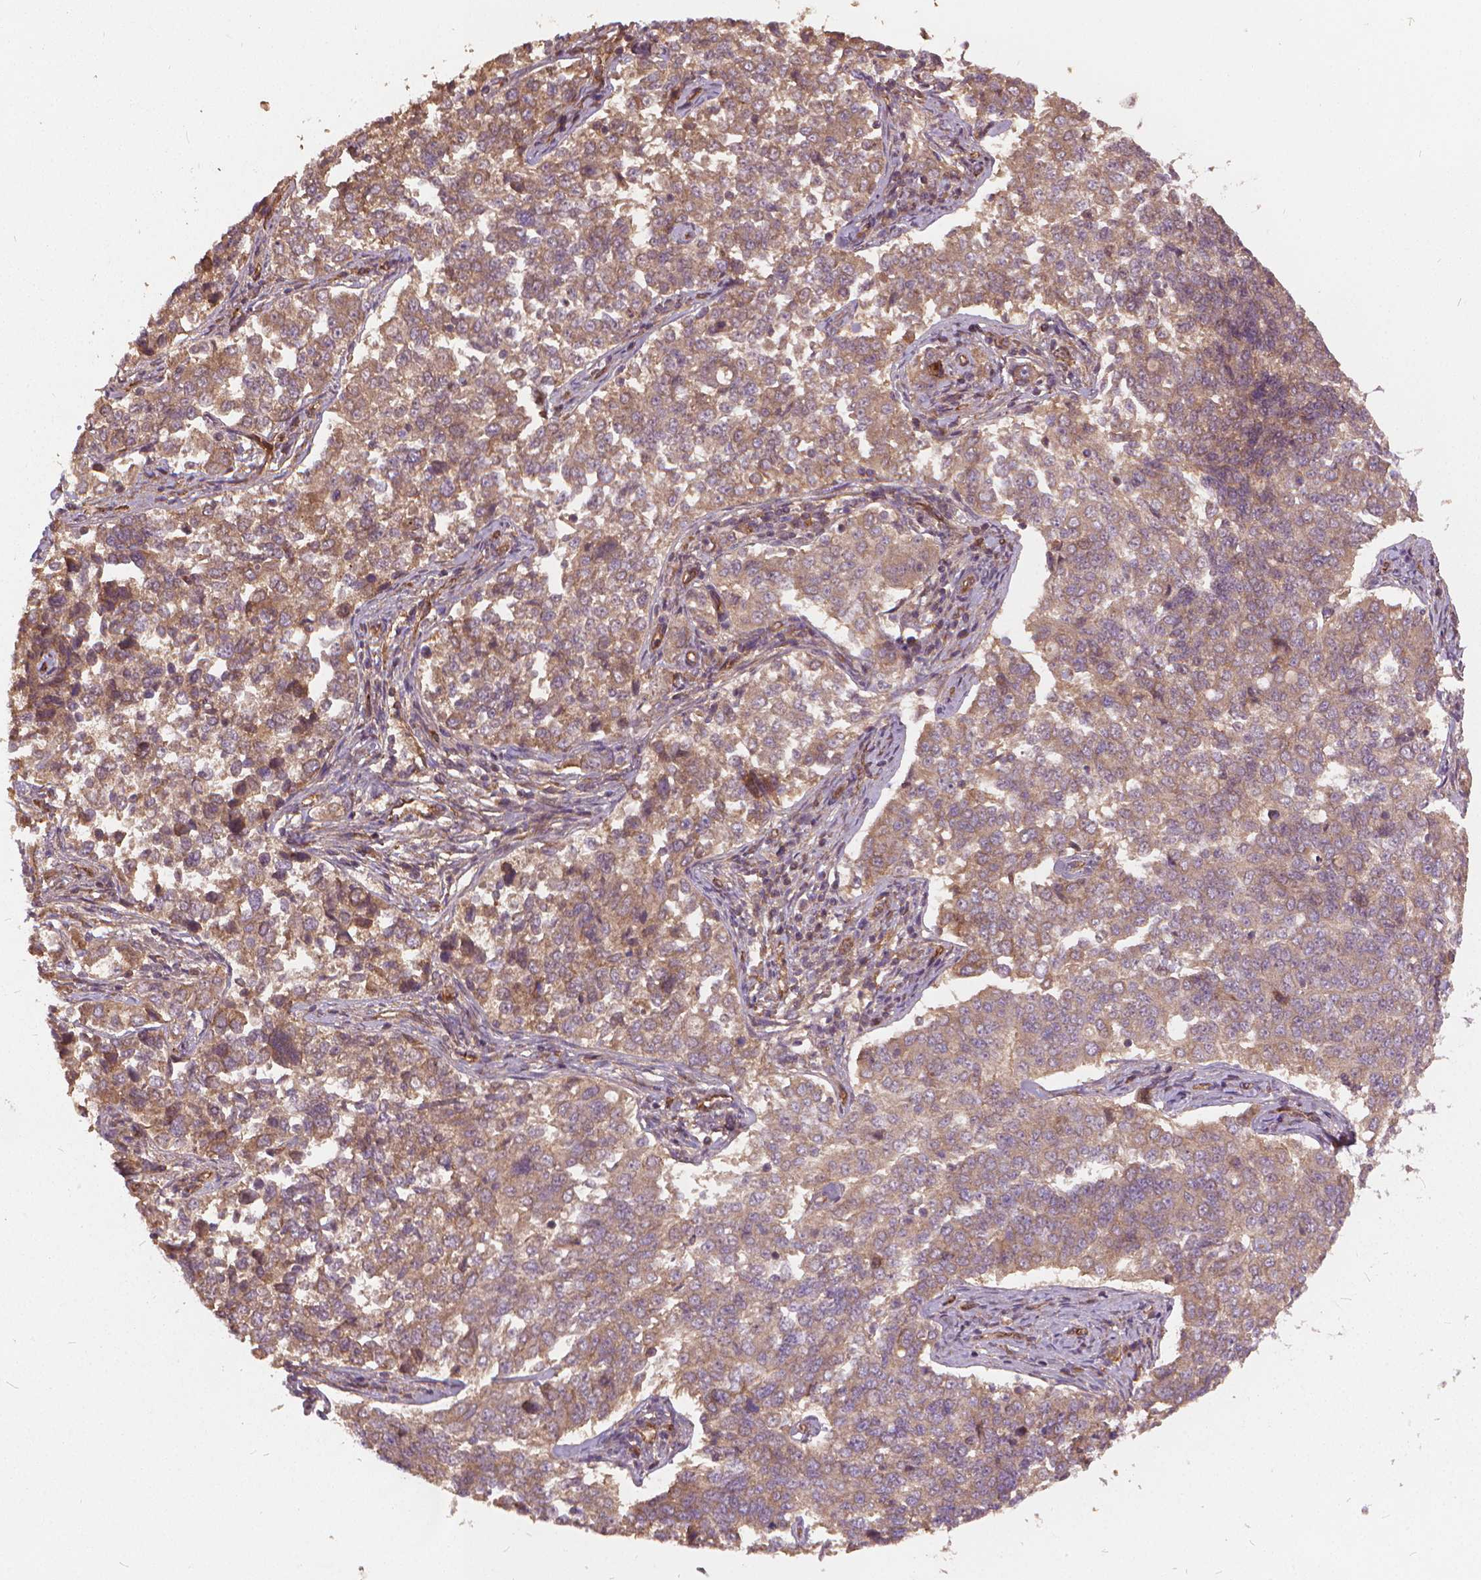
{"staining": {"intensity": "weak", "quantity": ">75%", "location": "cytoplasmic/membranous"}, "tissue": "endometrial cancer", "cell_type": "Tumor cells", "image_type": "cancer", "snomed": [{"axis": "morphology", "description": "Adenocarcinoma, NOS"}, {"axis": "topography", "description": "Endometrium"}], "caption": "A high-resolution micrograph shows immunohistochemistry staining of endometrial adenocarcinoma, which exhibits weak cytoplasmic/membranous positivity in about >75% of tumor cells.", "gene": "UBXN2A", "patient": {"sex": "female", "age": 43}}